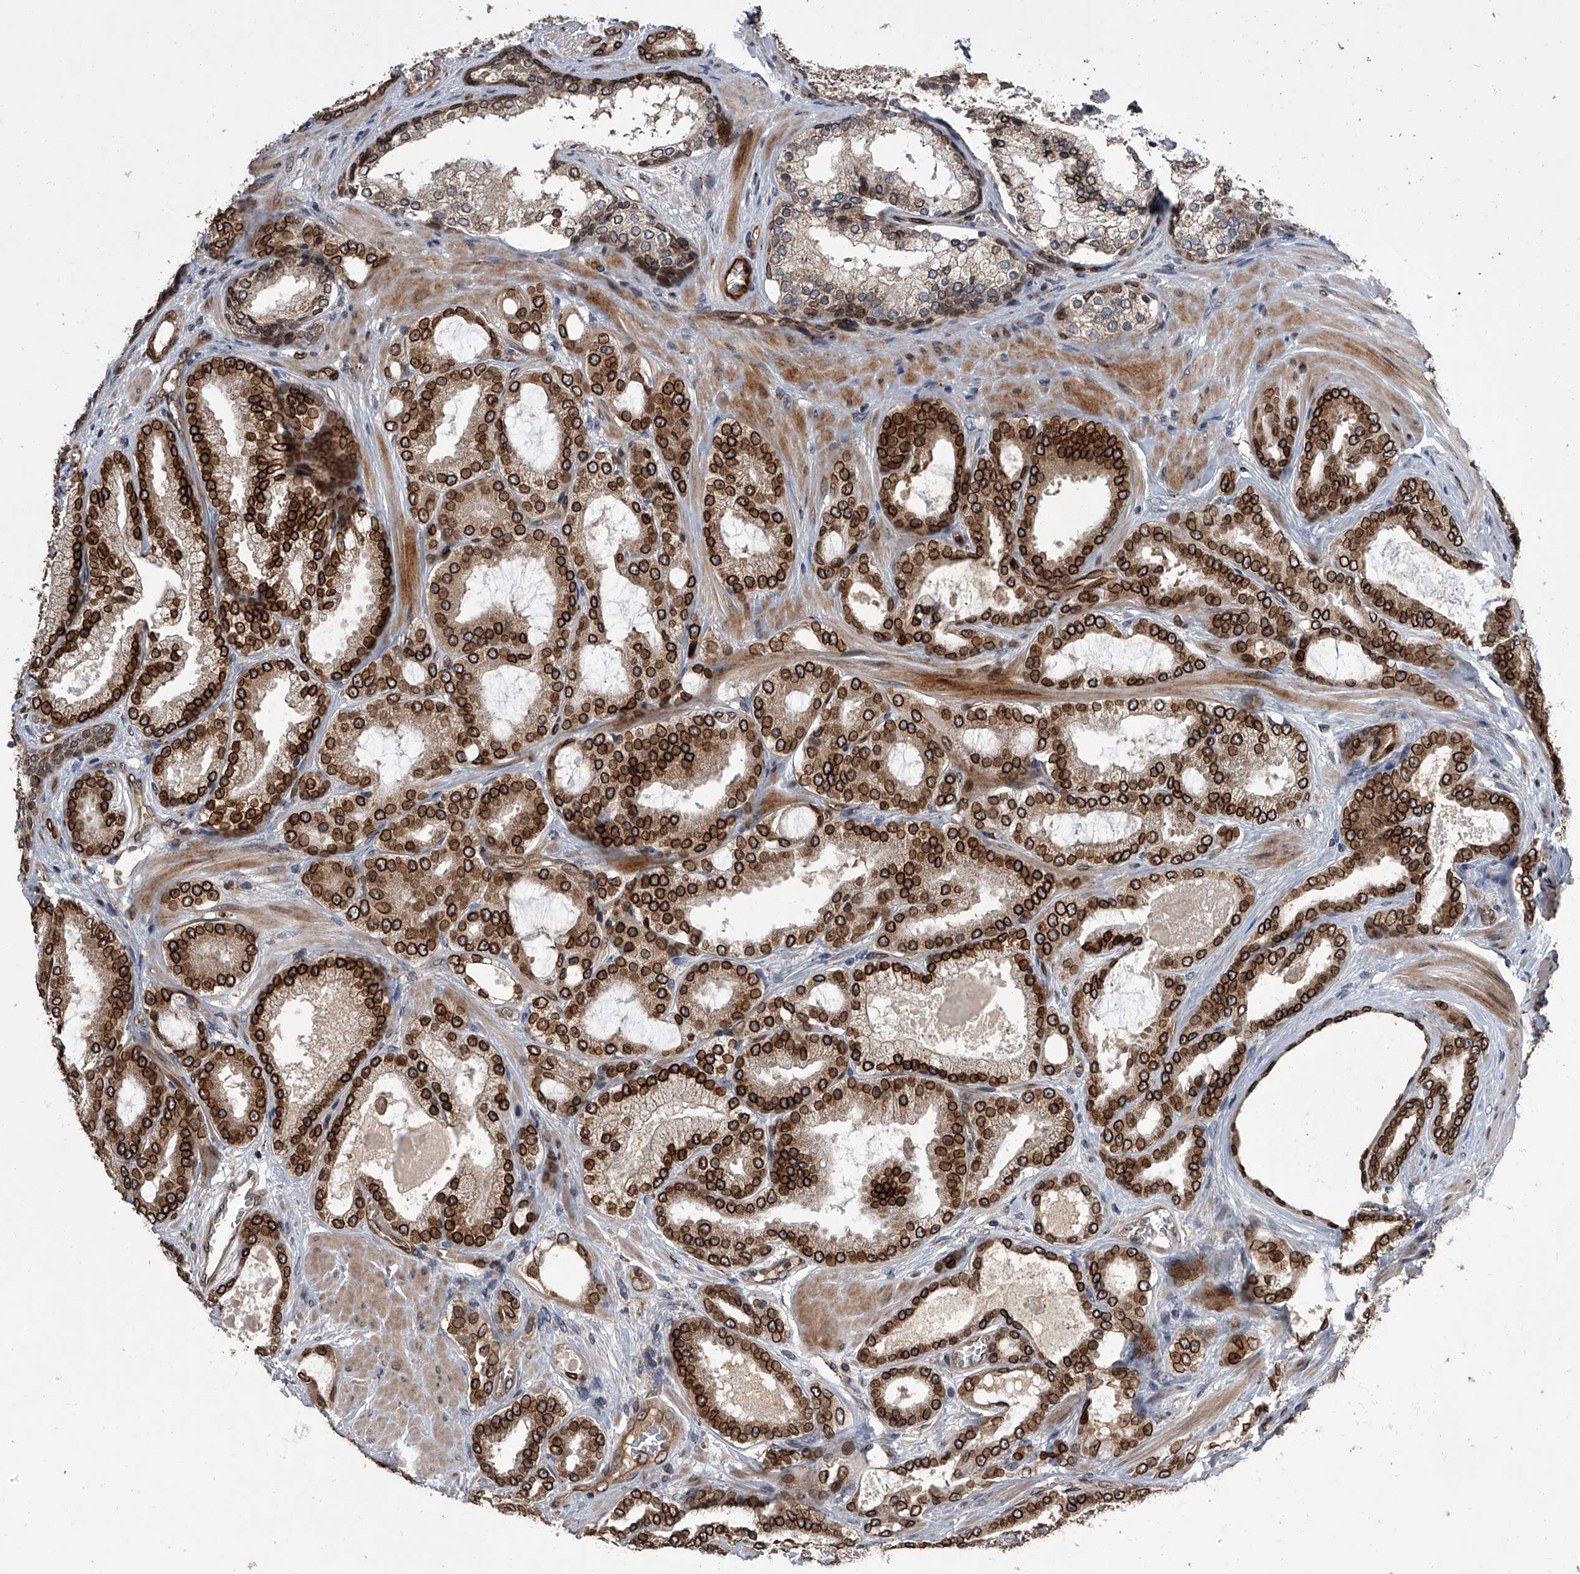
{"staining": {"intensity": "strong", "quantity": ">75%", "location": "cytoplasmic/membranous,nuclear"}, "tissue": "prostate cancer", "cell_type": "Tumor cells", "image_type": "cancer", "snomed": [{"axis": "morphology", "description": "Adenocarcinoma, High grade"}, {"axis": "topography", "description": "Prostate"}], "caption": "A high-resolution image shows immunohistochemistry staining of prostate high-grade adenocarcinoma, which reveals strong cytoplasmic/membranous and nuclear staining in about >75% of tumor cells.", "gene": "LRRC8C", "patient": {"sex": "male", "age": 60}}